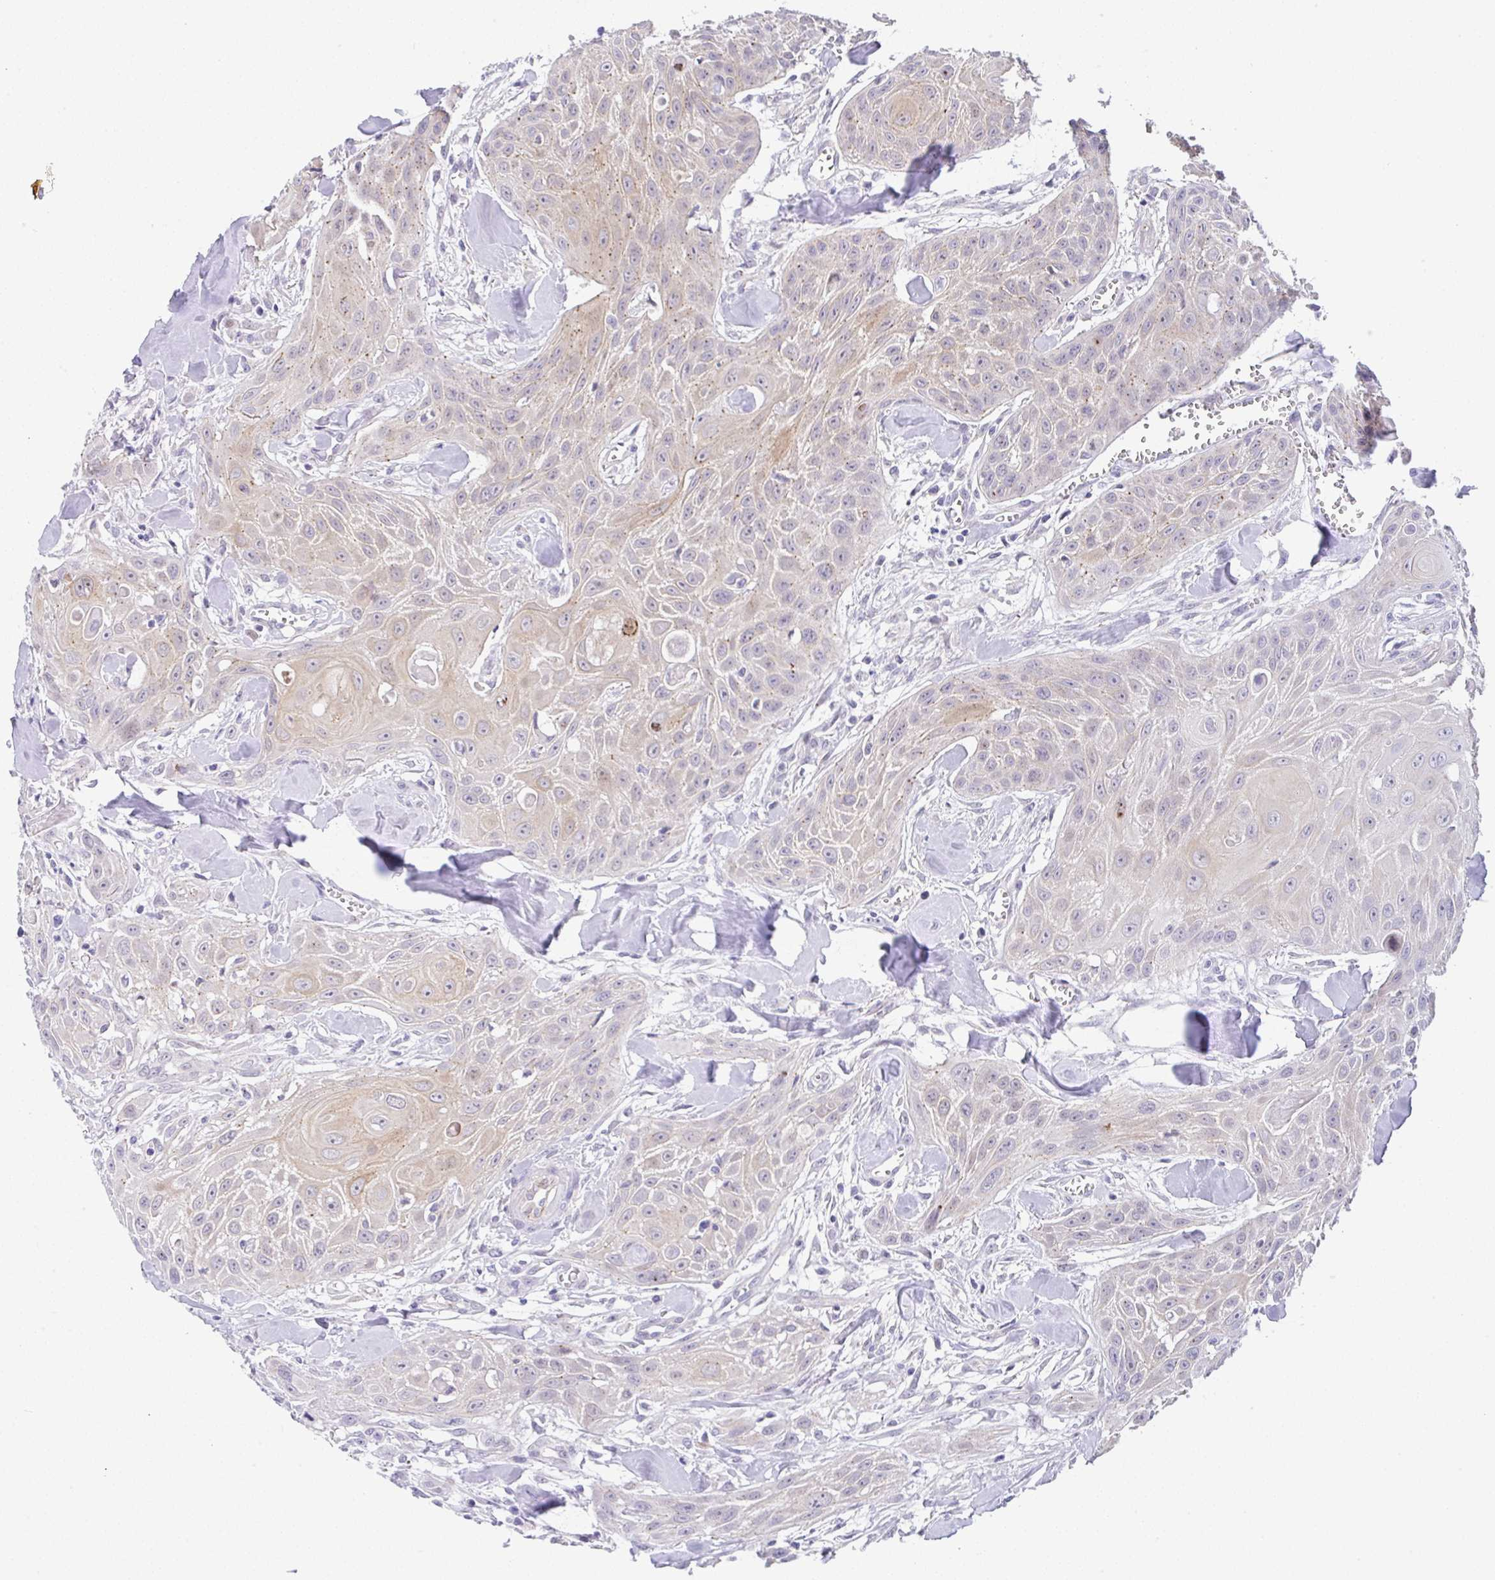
{"staining": {"intensity": "weak", "quantity": "<25%", "location": "cytoplasmic/membranous"}, "tissue": "head and neck cancer", "cell_type": "Tumor cells", "image_type": "cancer", "snomed": [{"axis": "morphology", "description": "Squamous cell carcinoma, NOS"}, {"axis": "topography", "description": "Lymph node"}, {"axis": "topography", "description": "Salivary gland"}, {"axis": "topography", "description": "Head-Neck"}], "caption": "There is no significant expression in tumor cells of head and neck cancer (squamous cell carcinoma).", "gene": "CGNL1", "patient": {"sex": "female", "age": 74}}